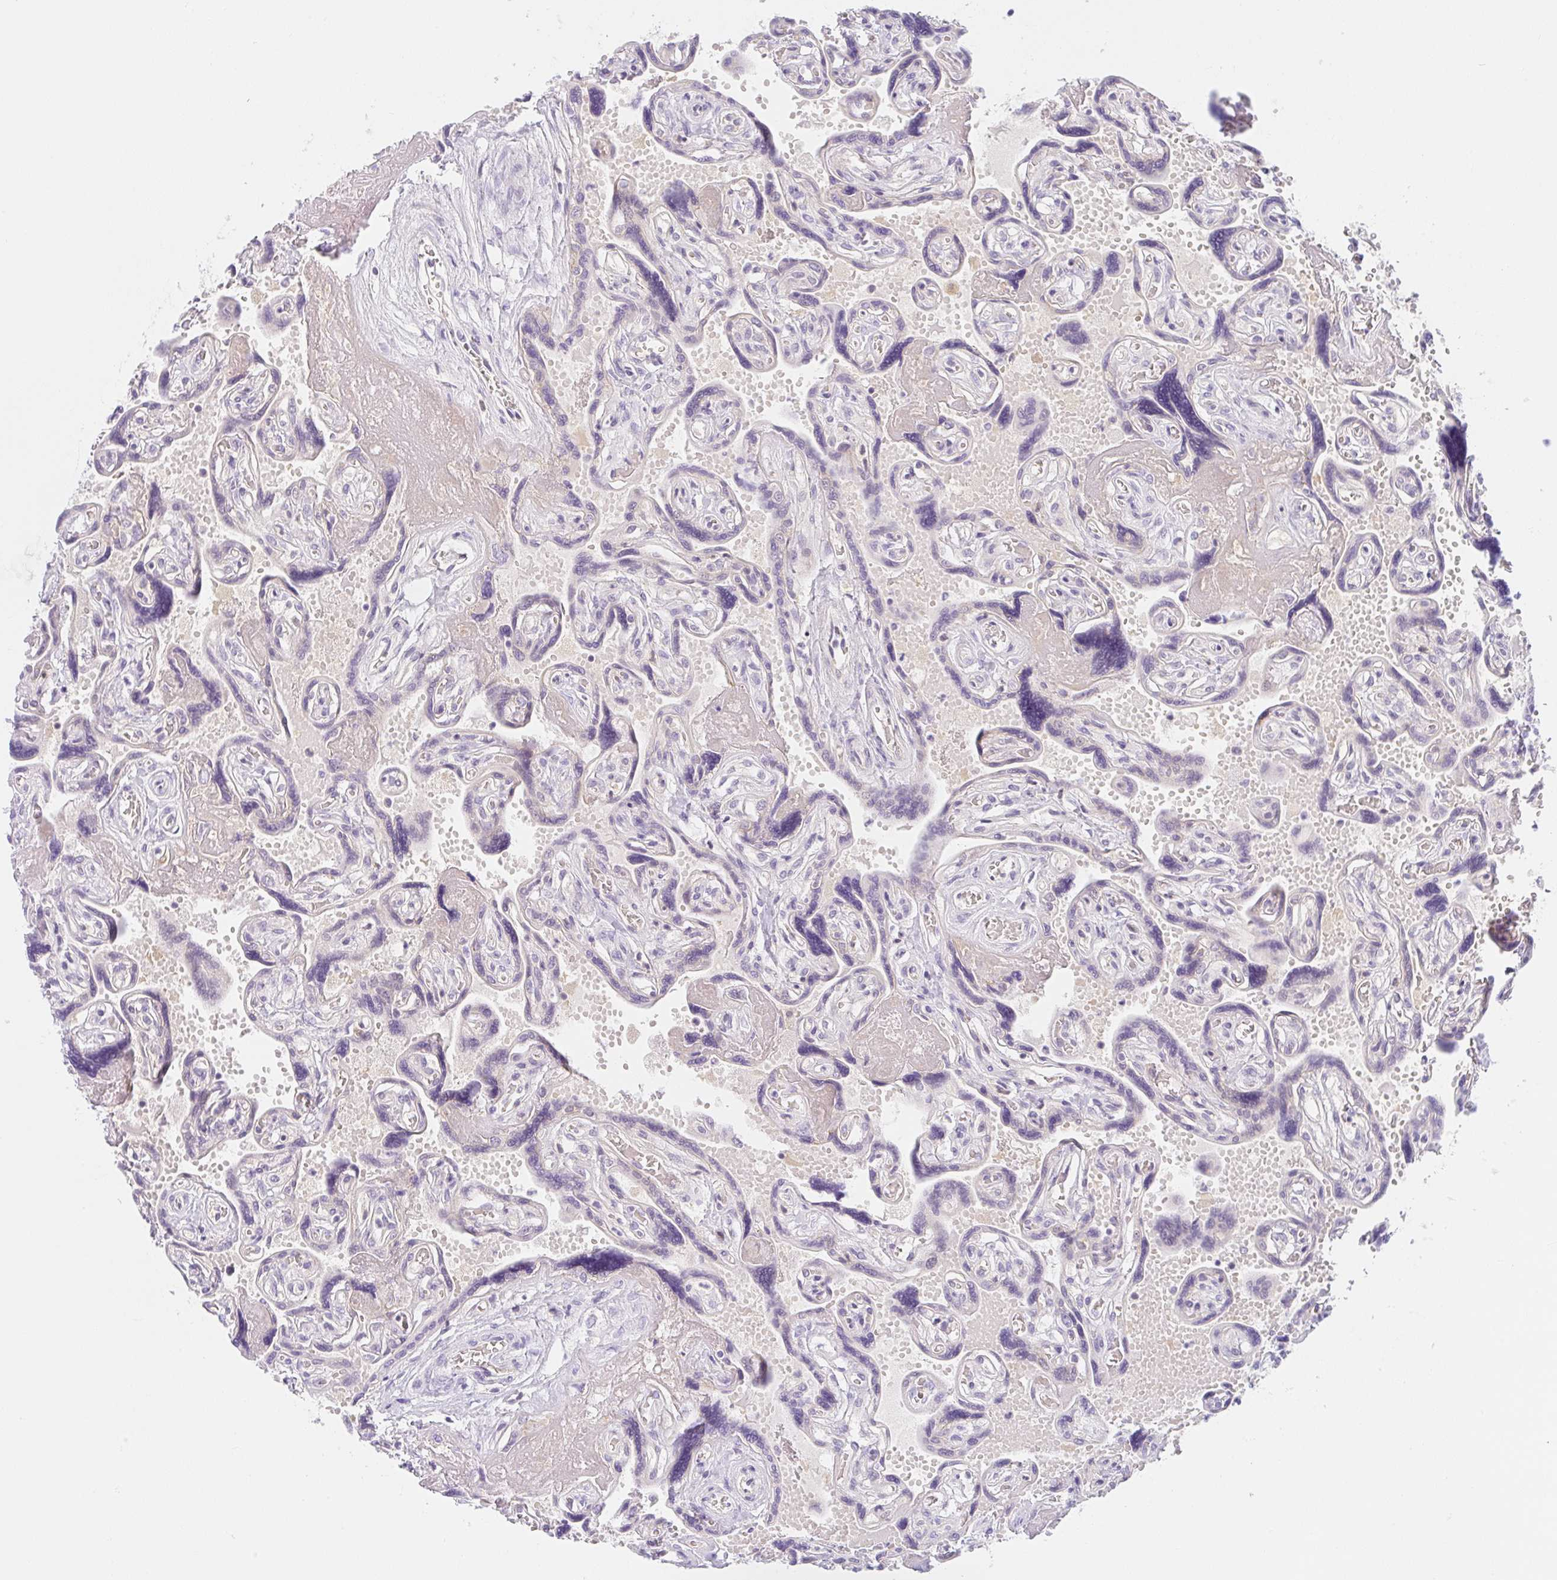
{"staining": {"intensity": "negative", "quantity": "none", "location": "none"}, "tissue": "placenta", "cell_type": "Trophoblastic cells", "image_type": "normal", "snomed": [{"axis": "morphology", "description": "Normal tissue, NOS"}, {"axis": "topography", "description": "Placenta"}], "caption": "IHC photomicrograph of benign placenta stained for a protein (brown), which reveals no staining in trophoblastic cells.", "gene": "TMEM86A", "patient": {"sex": "female", "age": 32}}